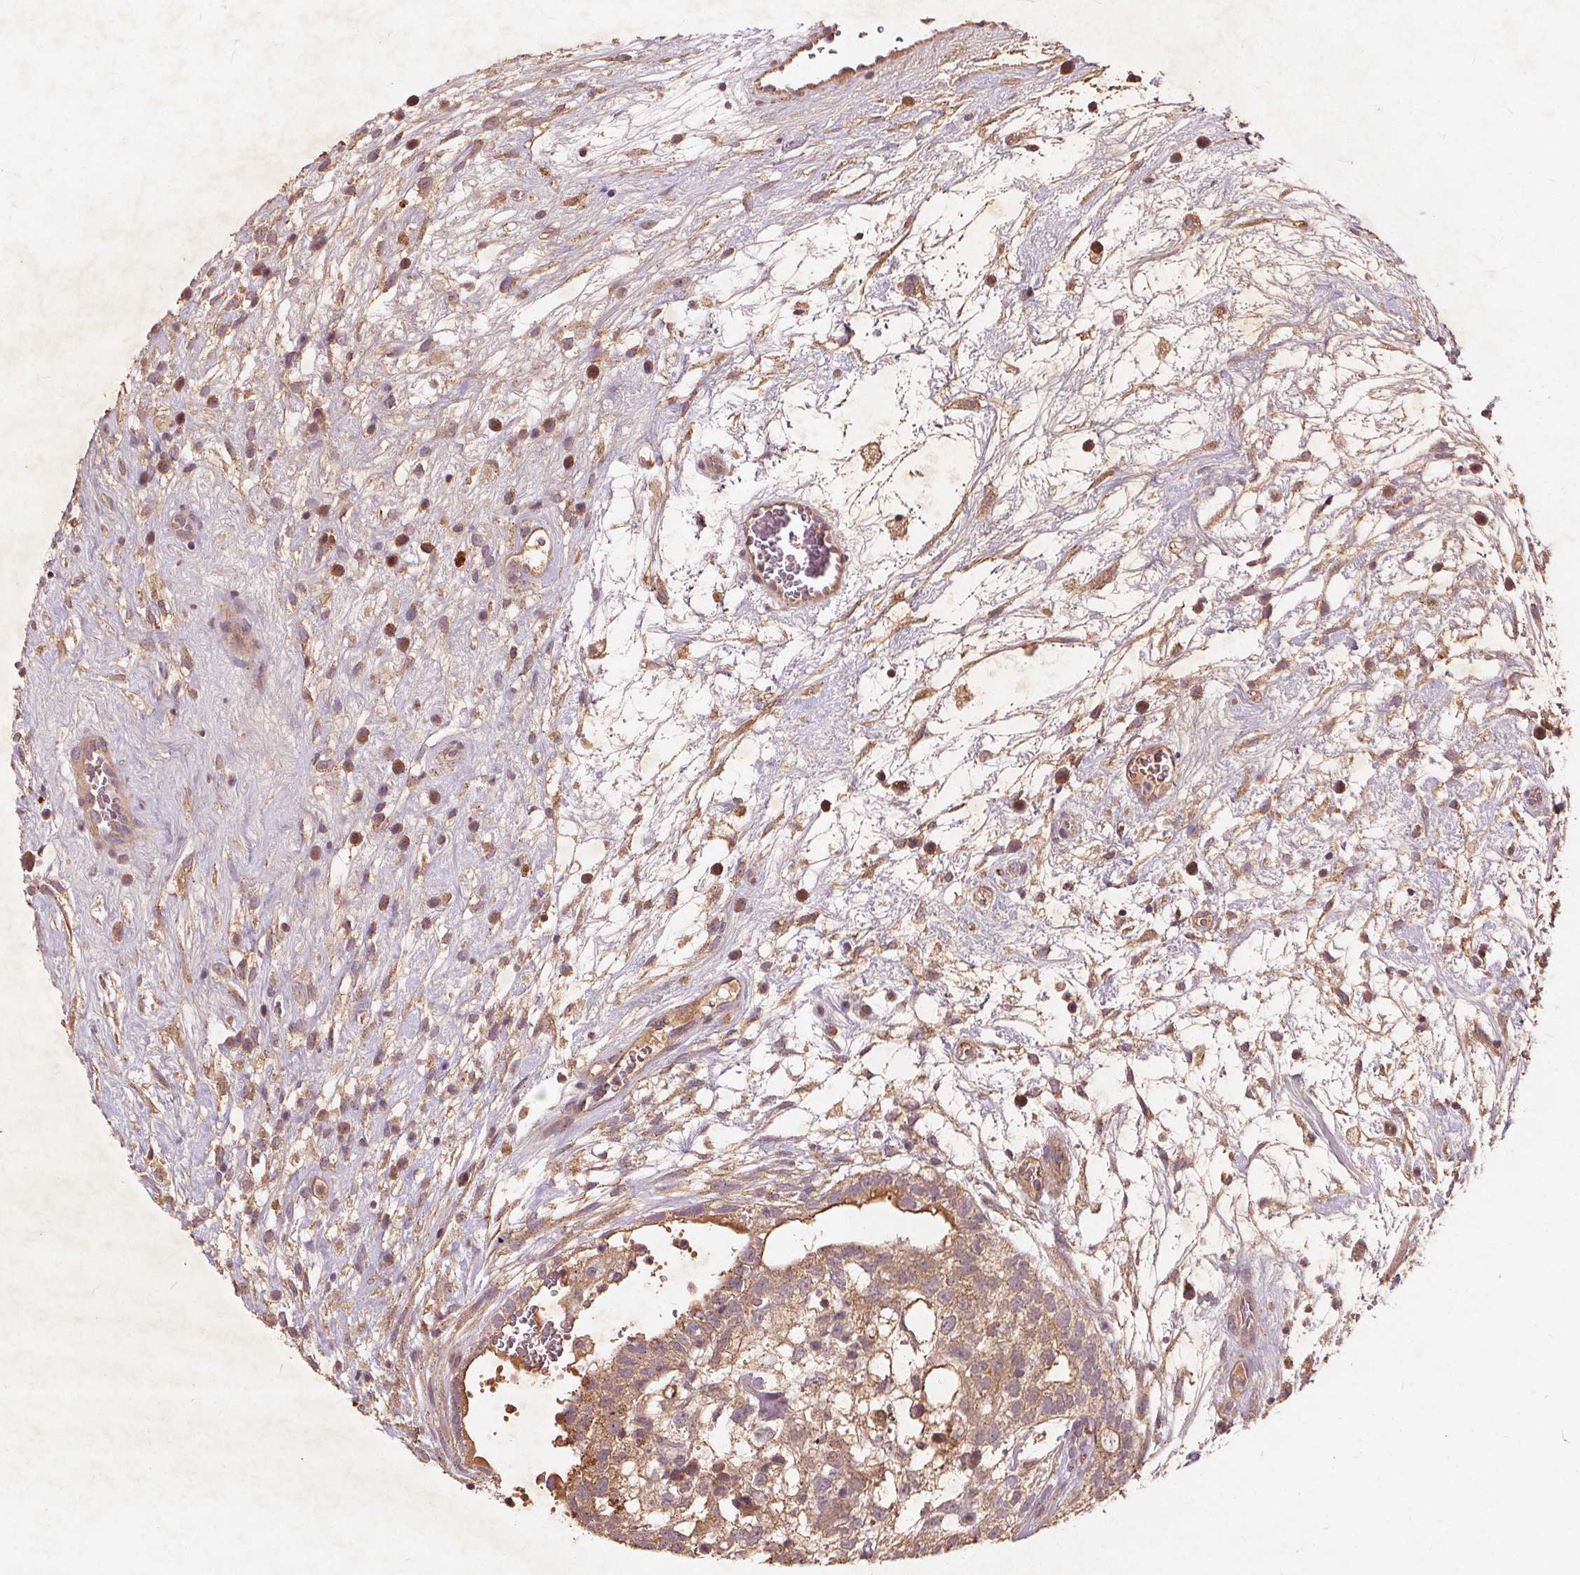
{"staining": {"intensity": "weak", "quantity": ">75%", "location": "cytoplasmic/membranous"}, "tissue": "testis cancer", "cell_type": "Tumor cells", "image_type": "cancer", "snomed": [{"axis": "morphology", "description": "Normal tissue, NOS"}, {"axis": "morphology", "description": "Carcinoma, Embryonal, NOS"}, {"axis": "topography", "description": "Testis"}], "caption": "Testis cancer stained with a protein marker shows weak staining in tumor cells.", "gene": "CSNK1G2", "patient": {"sex": "male", "age": 32}}